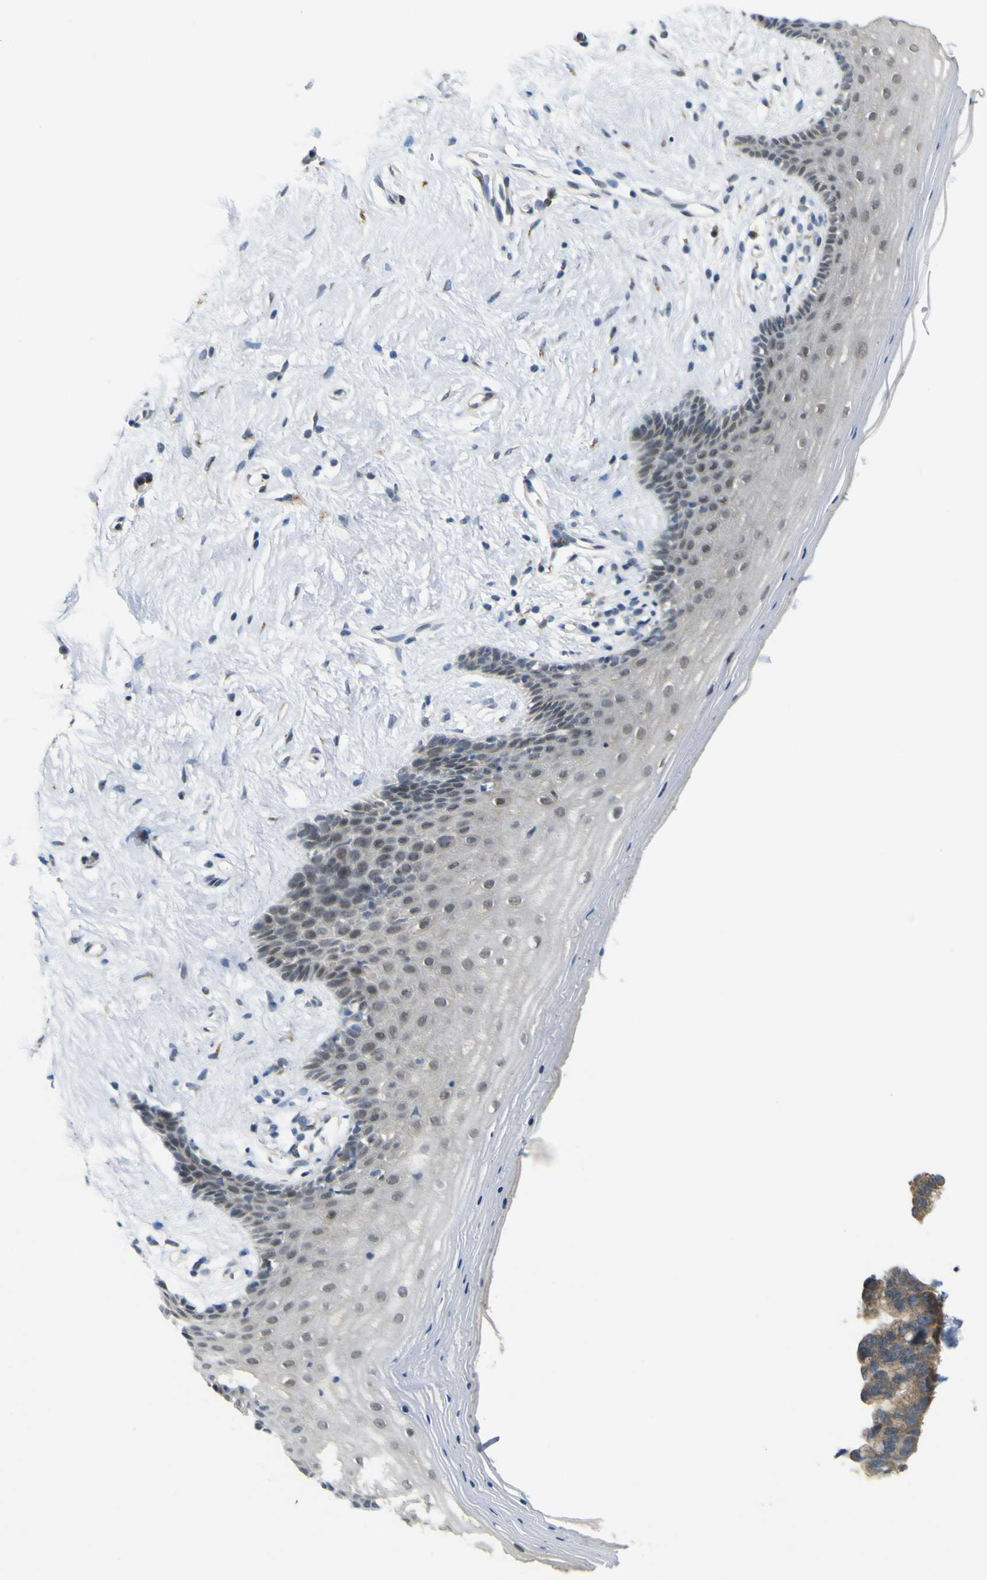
{"staining": {"intensity": "negative", "quantity": "none", "location": "none"}, "tissue": "vagina", "cell_type": "Squamous epithelial cells", "image_type": "normal", "snomed": [{"axis": "morphology", "description": "Normal tissue, NOS"}, {"axis": "topography", "description": "Vagina"}], "caption": "IHC micrograph of benign vagina stained for a protein (brown), which shows no staining in squamous epithelial cells.", "gene": "IGF2R", "patient": {"sex": "female", "age": 44}}